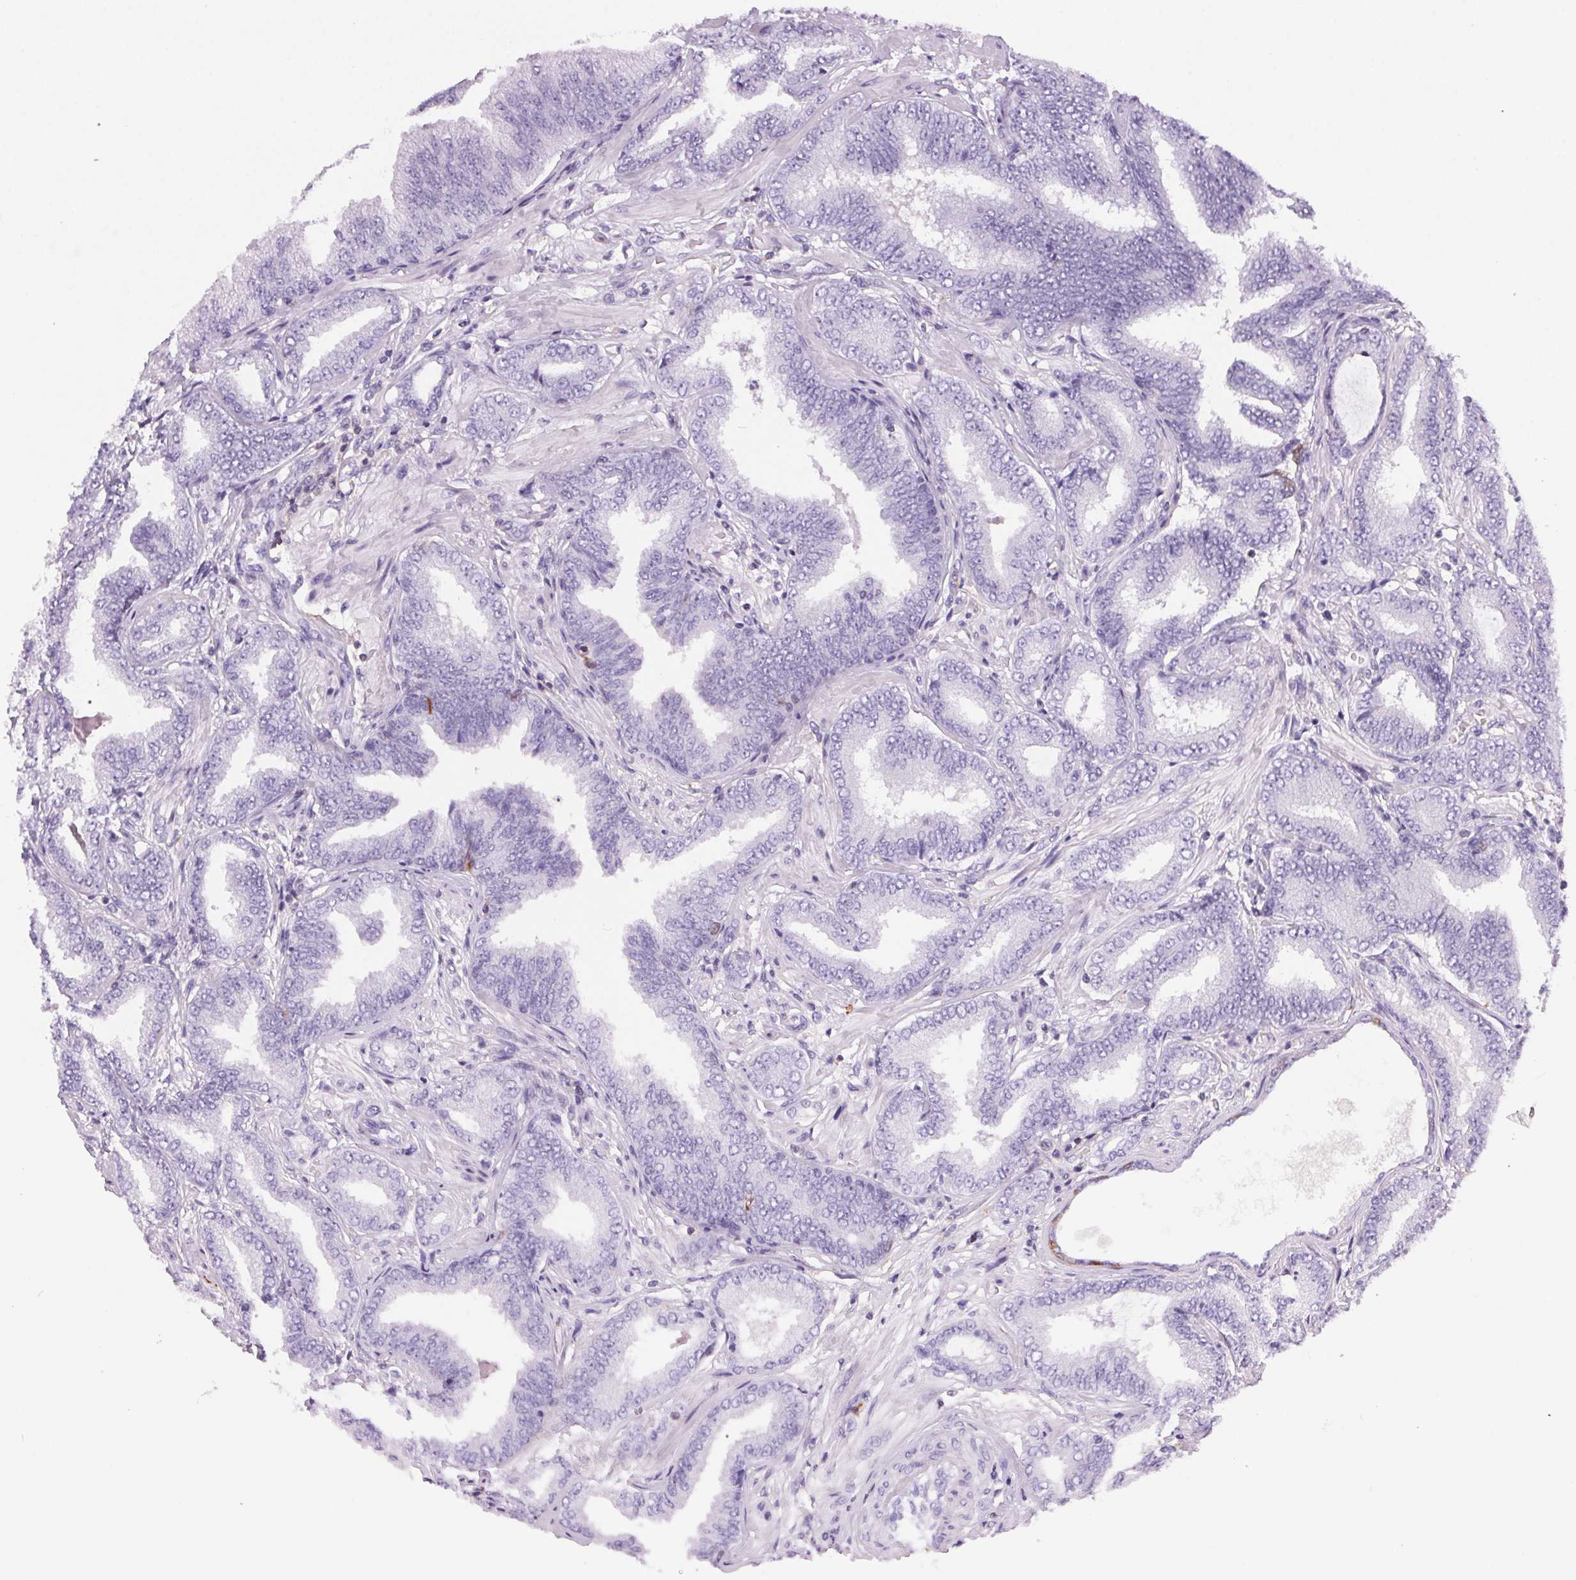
{"staining": {"intensity": "negative", "quantity": "none", "location": "none"}, "tissue": "prostate cancer", "cell_type": "Tumor cells", "image_type": "cancer", "snomed": [{"axis": "morphology", "description": "Adenocarcinoma, Low grade"}, {"axis": "topography", "description": "Prostate"}], "caption": "Immunohistochemistry of prostate low-grade adenocarcinoma displays no positivity in tumor cells.", "gene": "S100A2", "patient": {"sex": "male", "age": 55}}